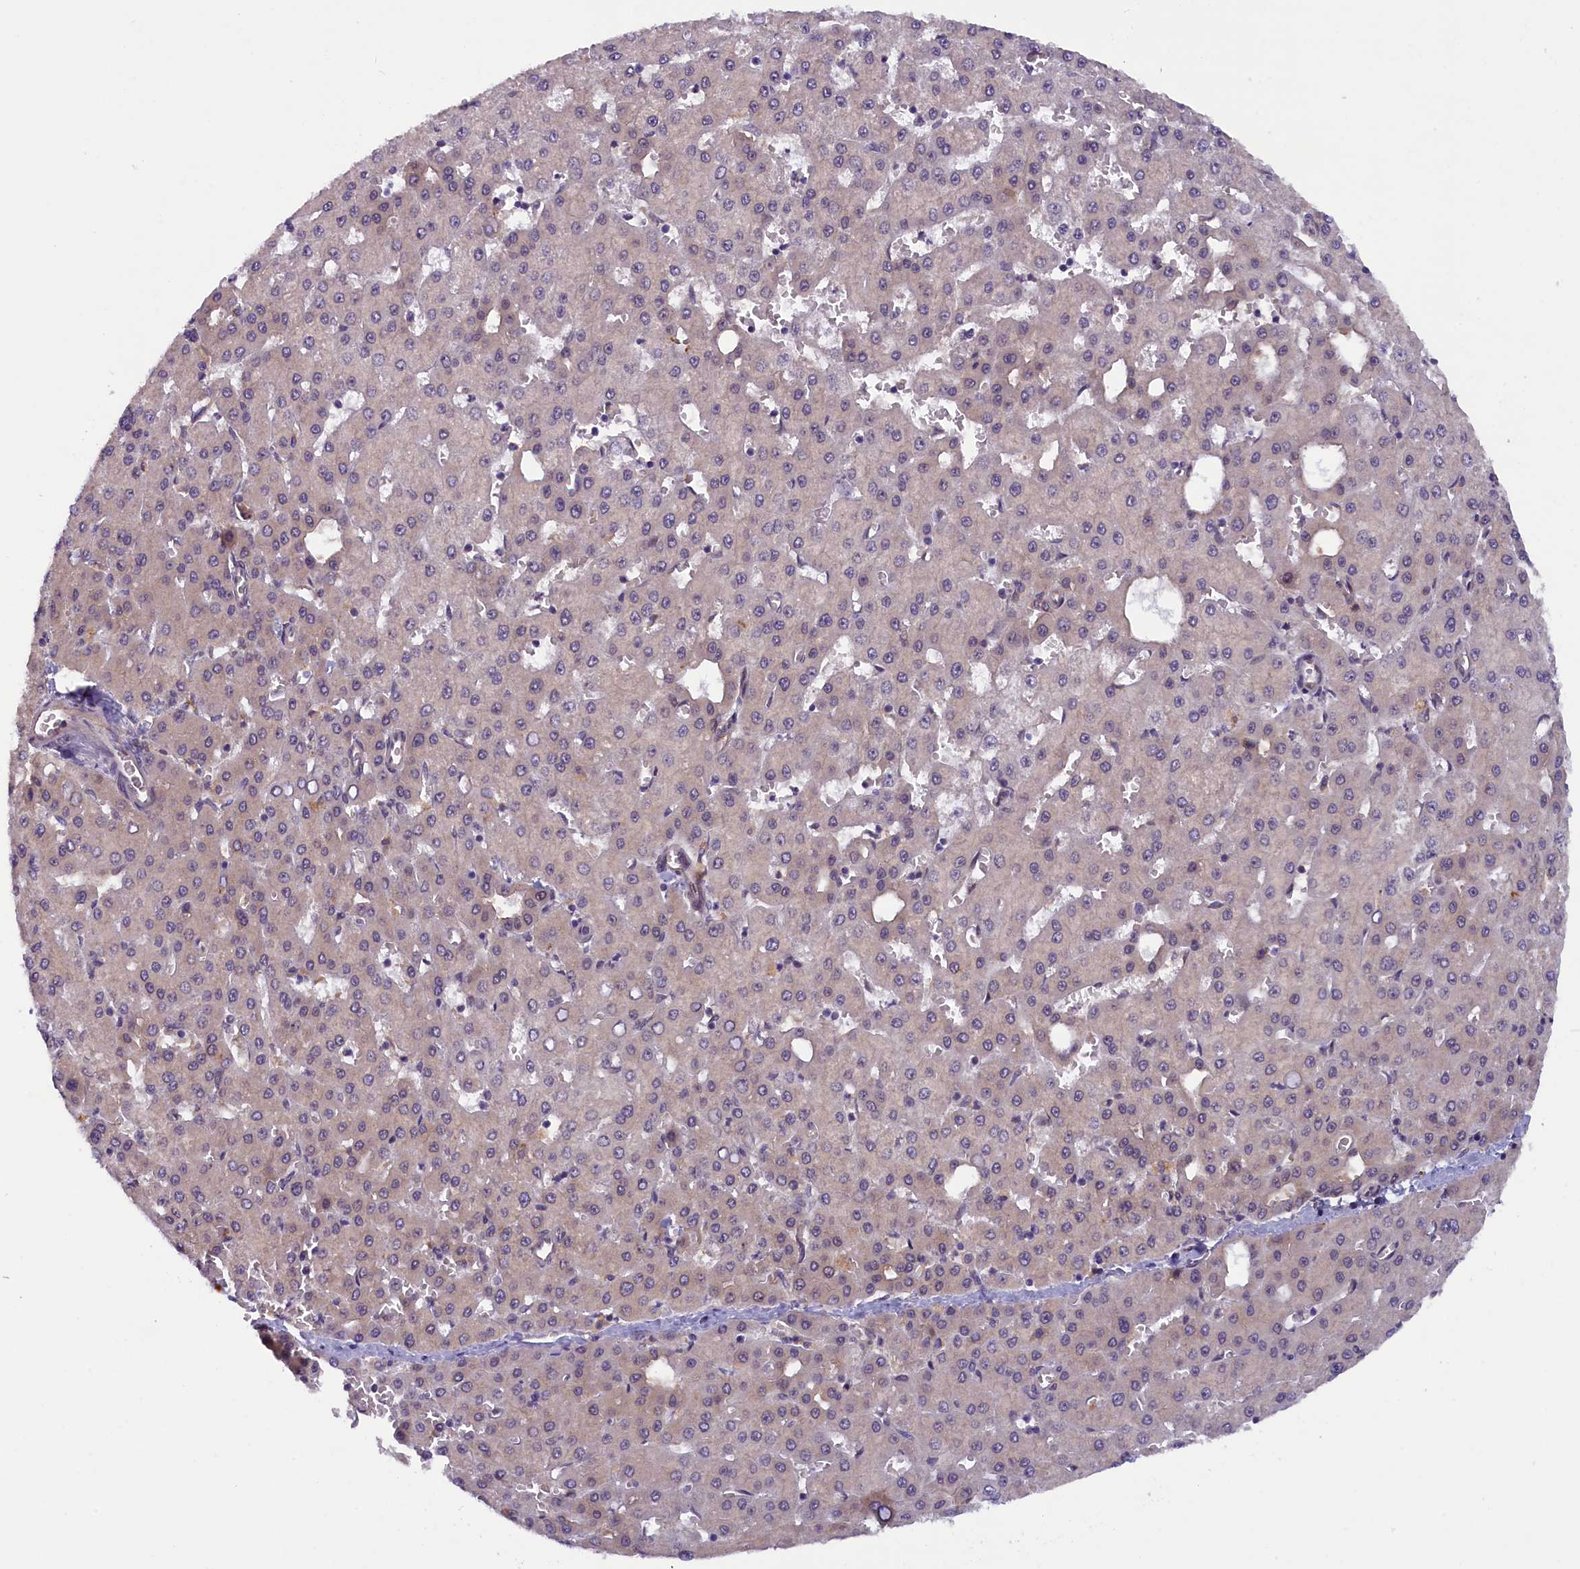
{"staining": {"intensity": "negative", "quantity": "none", "location": "none"}, "tissue": "liver cancer", "cell_type": "Tumor cells", "image_type": "cancer", "snomed": [{"axis": "morphology", "description": "Carcinoma, Hepatocellular, NOS"}, {"axis": "topography", "description": "Liver"}], "caption": "There is no significant expression in tumor cells of liver cancer (hepatocellular carcinoma).", "gene": "CCDC9B", "patient": {"sex": "male", "age": 47}}